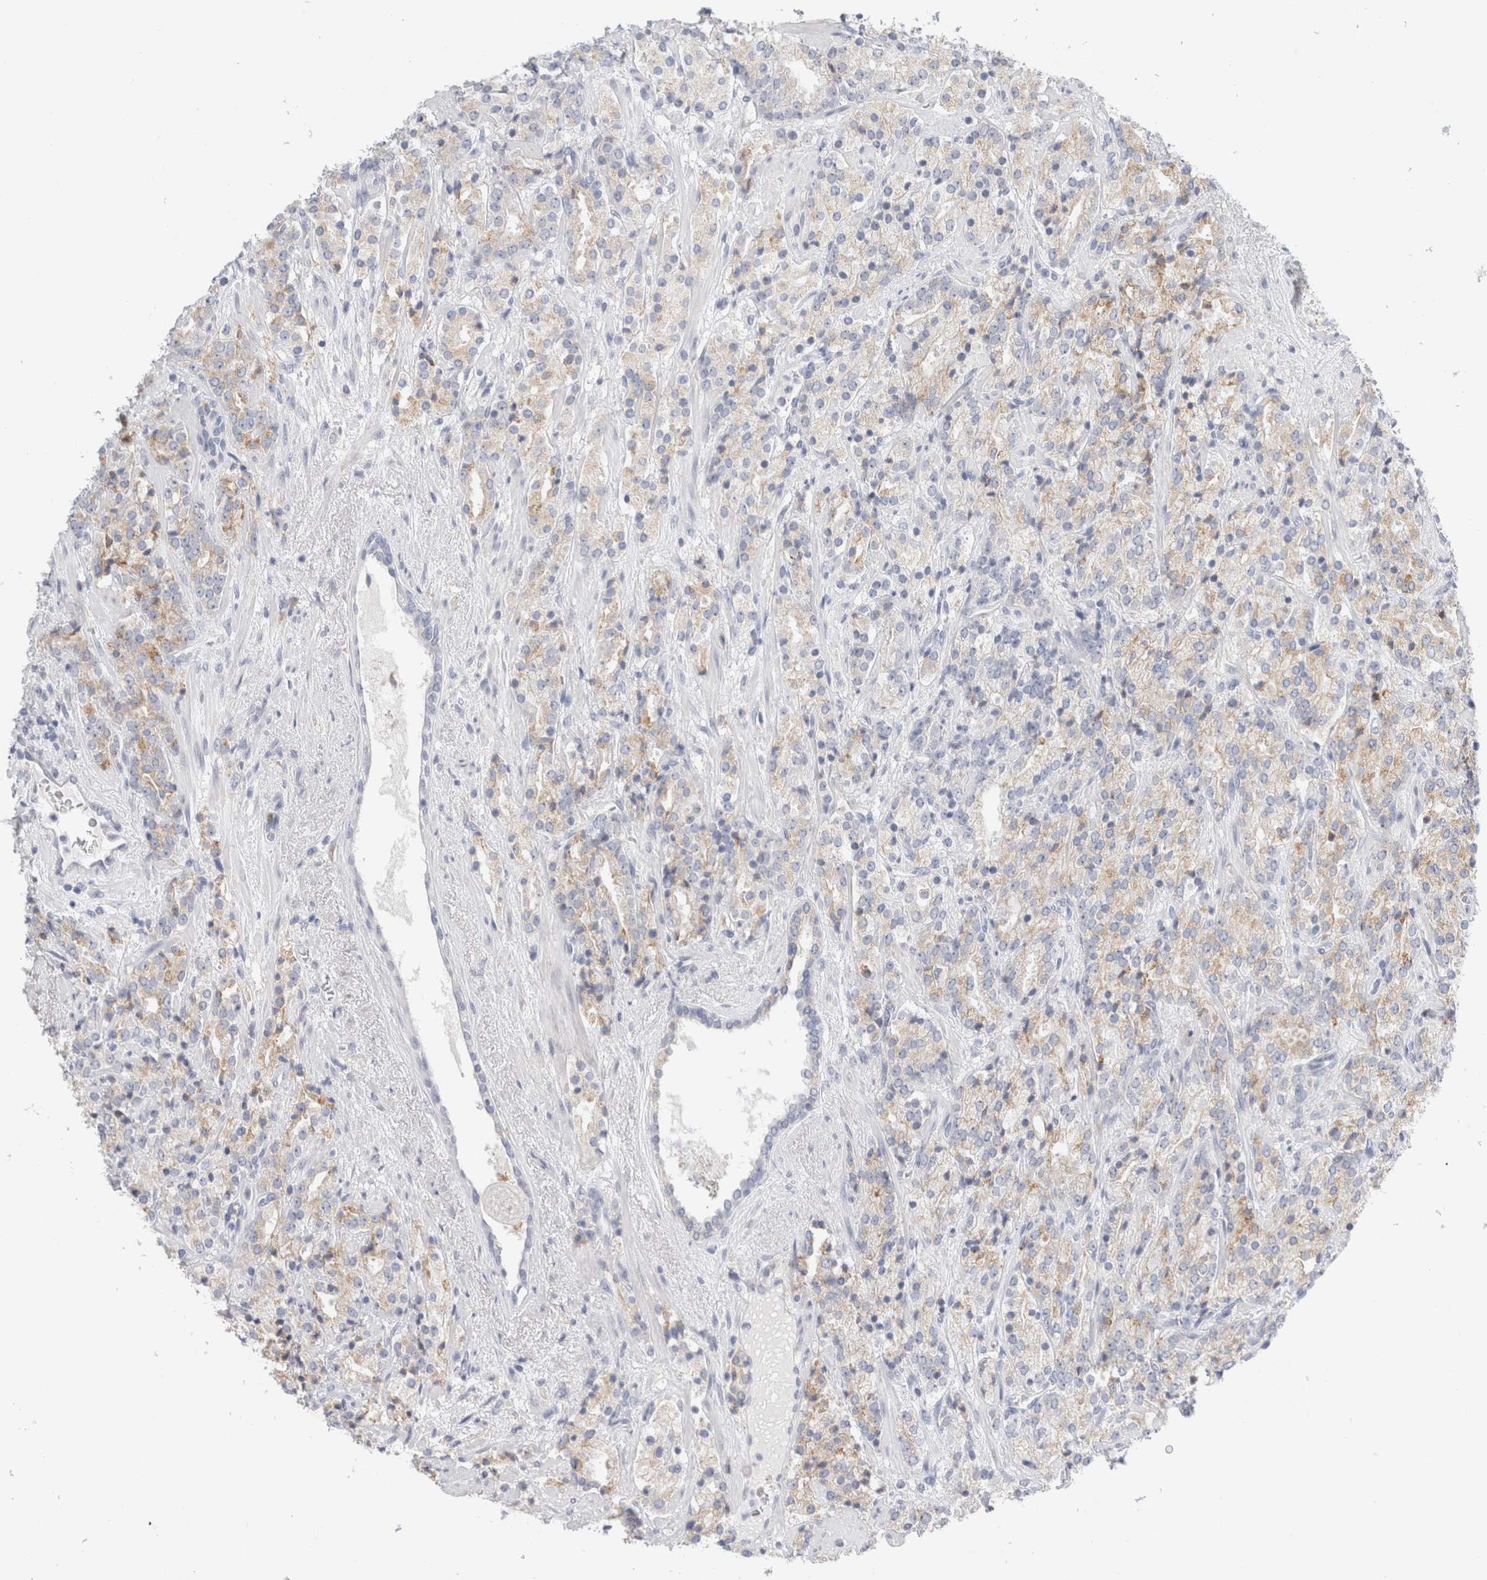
{"staining": {"intensity": "weak", "quantity": "25%-75%", "location": "cytoplasmic/membranous"}, "tissue": "prostate cancer", "cell_type": "Tumor cells", "image_type": "cancer", "snomed": [{"axis": "morphology", "description": "Adenocarcinoma, High grade"}, {"axis": "topography", "description": "Prostate"}], "caption": "Immunohistochemical staining of prostate cancer displays weak cytoplasmic/membranous protein positivity in about 25%-75% of tumor cells.", "gene": "CSK", "patient": {"sex": "male", "age": 71}}